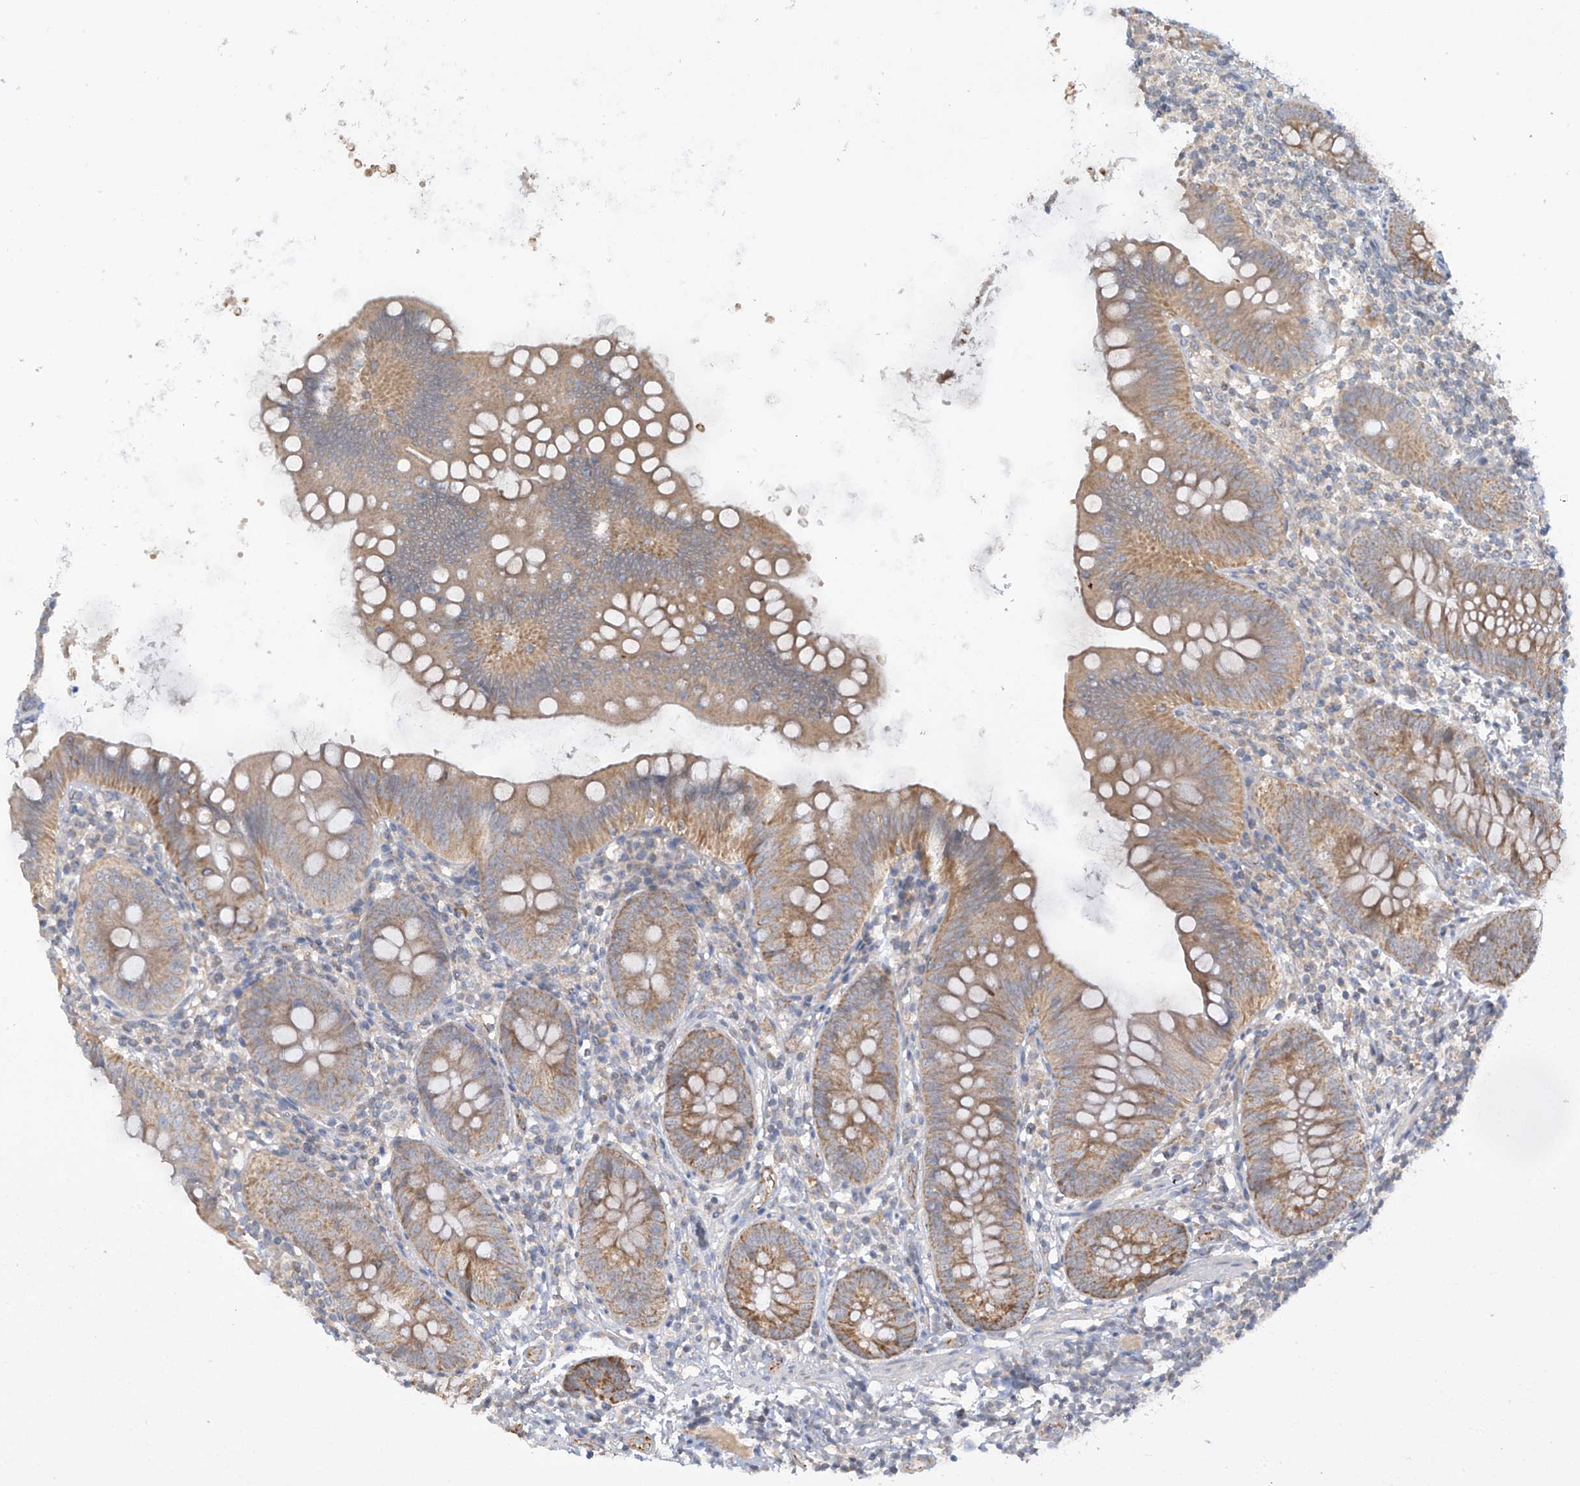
{"staining": {"intensity": "moderate", "quantity": ">75%", "location": "cytoplasmic/membranous"}, "tissue": "appendix", "cell_type": "Glandular cells", "image_type": "normal", "snomed": [{"axis": "morphology", "description": "Normal tissue, NOS"}, {"axis": "topography", "description": "Appendix"}], "caption": "Immunohistochemical staining of benign human appendix reveals medium levels of moderate cytoplasmic/membranous positivity in approximately >75% of glandular cells.", "gene": "SCGB1D2", "patient": {"sex": "female", "age": 62}}